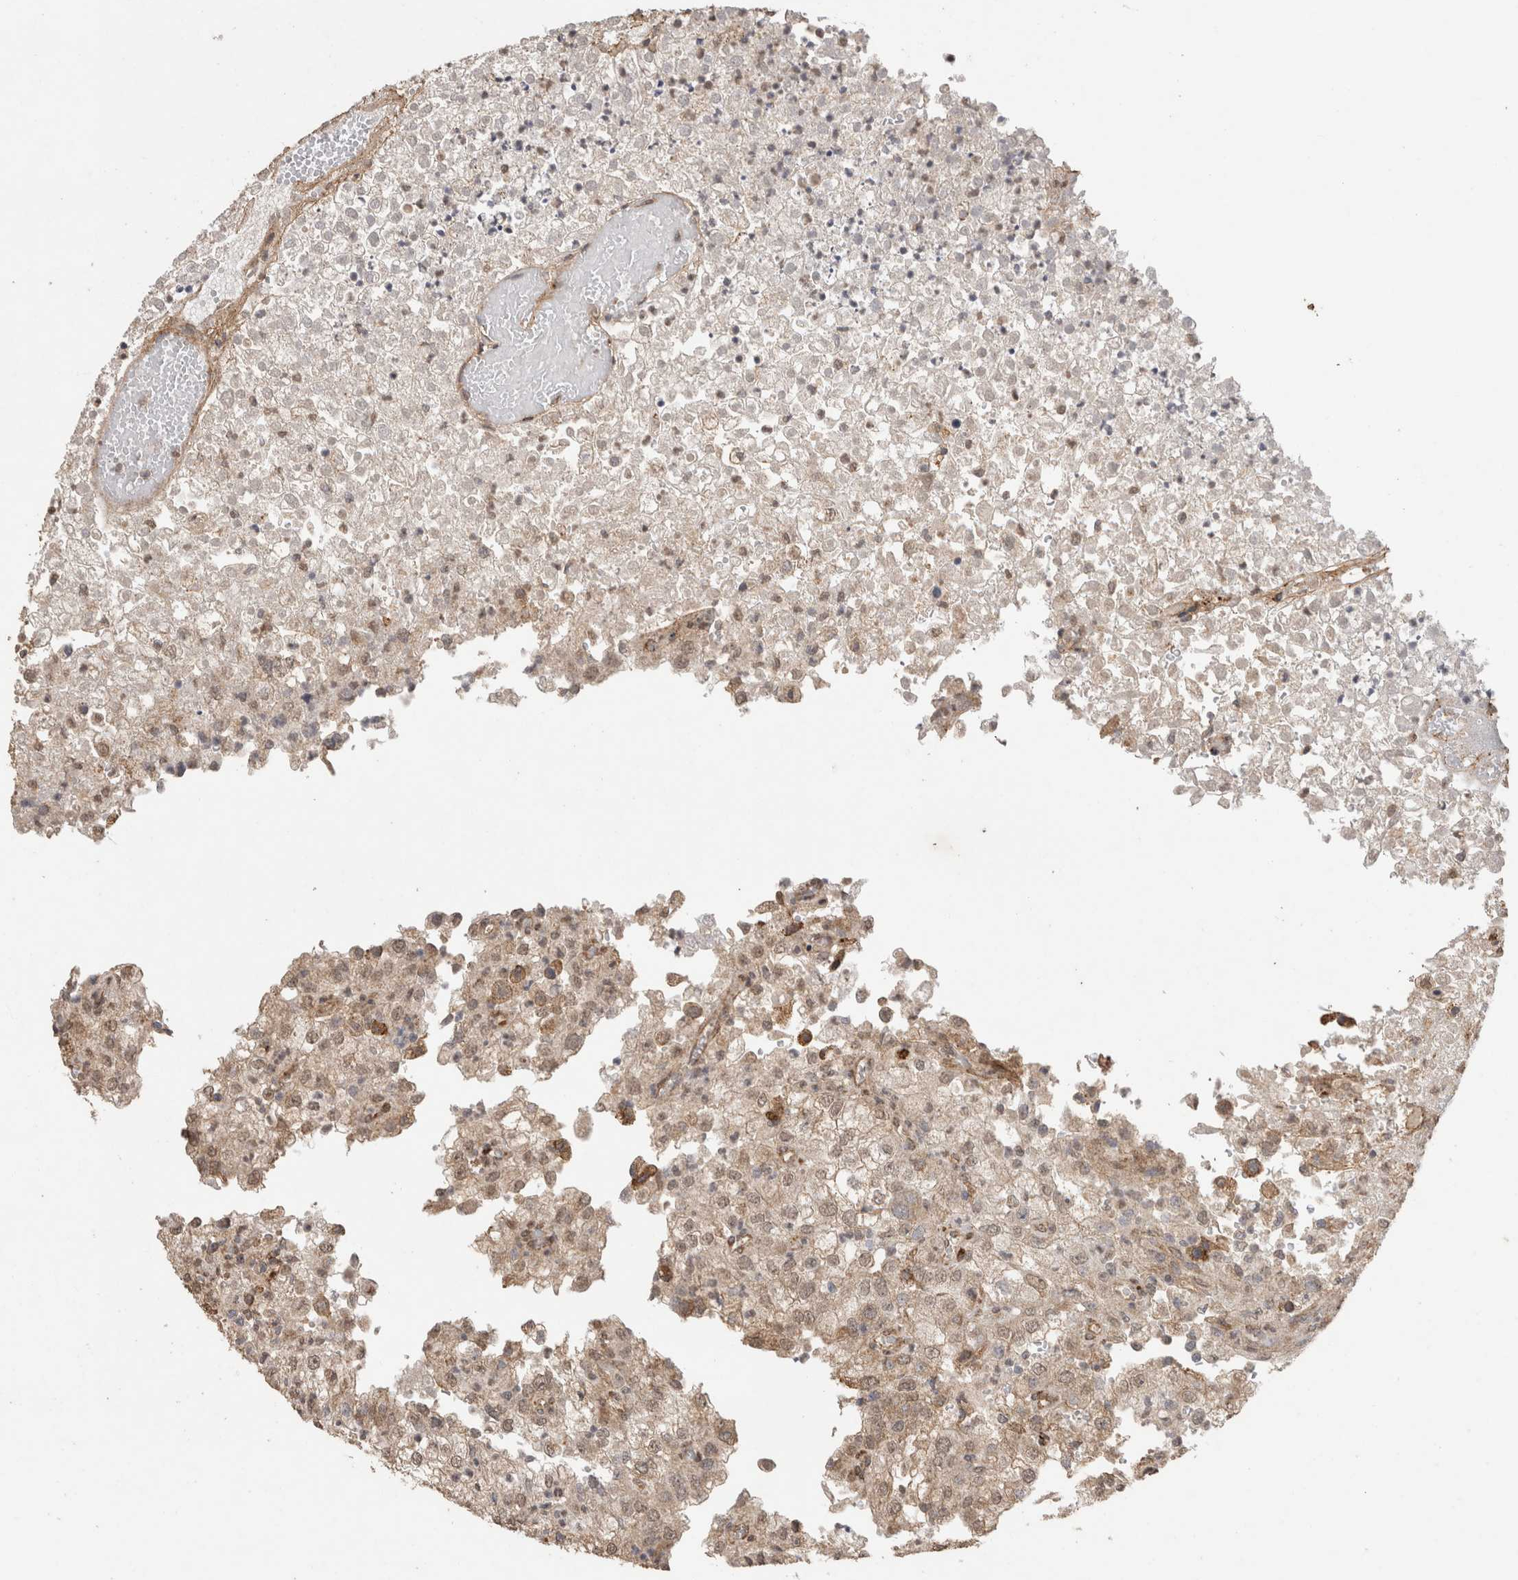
{"staining": {"intensity": "weak", "quantity": "25%-75%", "location": "cytoplasmic/membranous,nuclear"}, "tissue": "renal cancer", "cell_type": "Tumor cells", "image_type": "cancer", "snomed": [{"axis": "morphology", "description": "Adenocarcinoma, NOS"}, {"axis": "topography", "description": "Kidney"}], "caption": "Immunohistochemical staining of human renal adenocarcinoma shows low levels of weak cytoplasmic/membranous and nuclear protein positivity in approximately 25%-75% of tumor cells.", "gene": "C1QTNF5", "patient": {"sex": "female", "age": 54}}